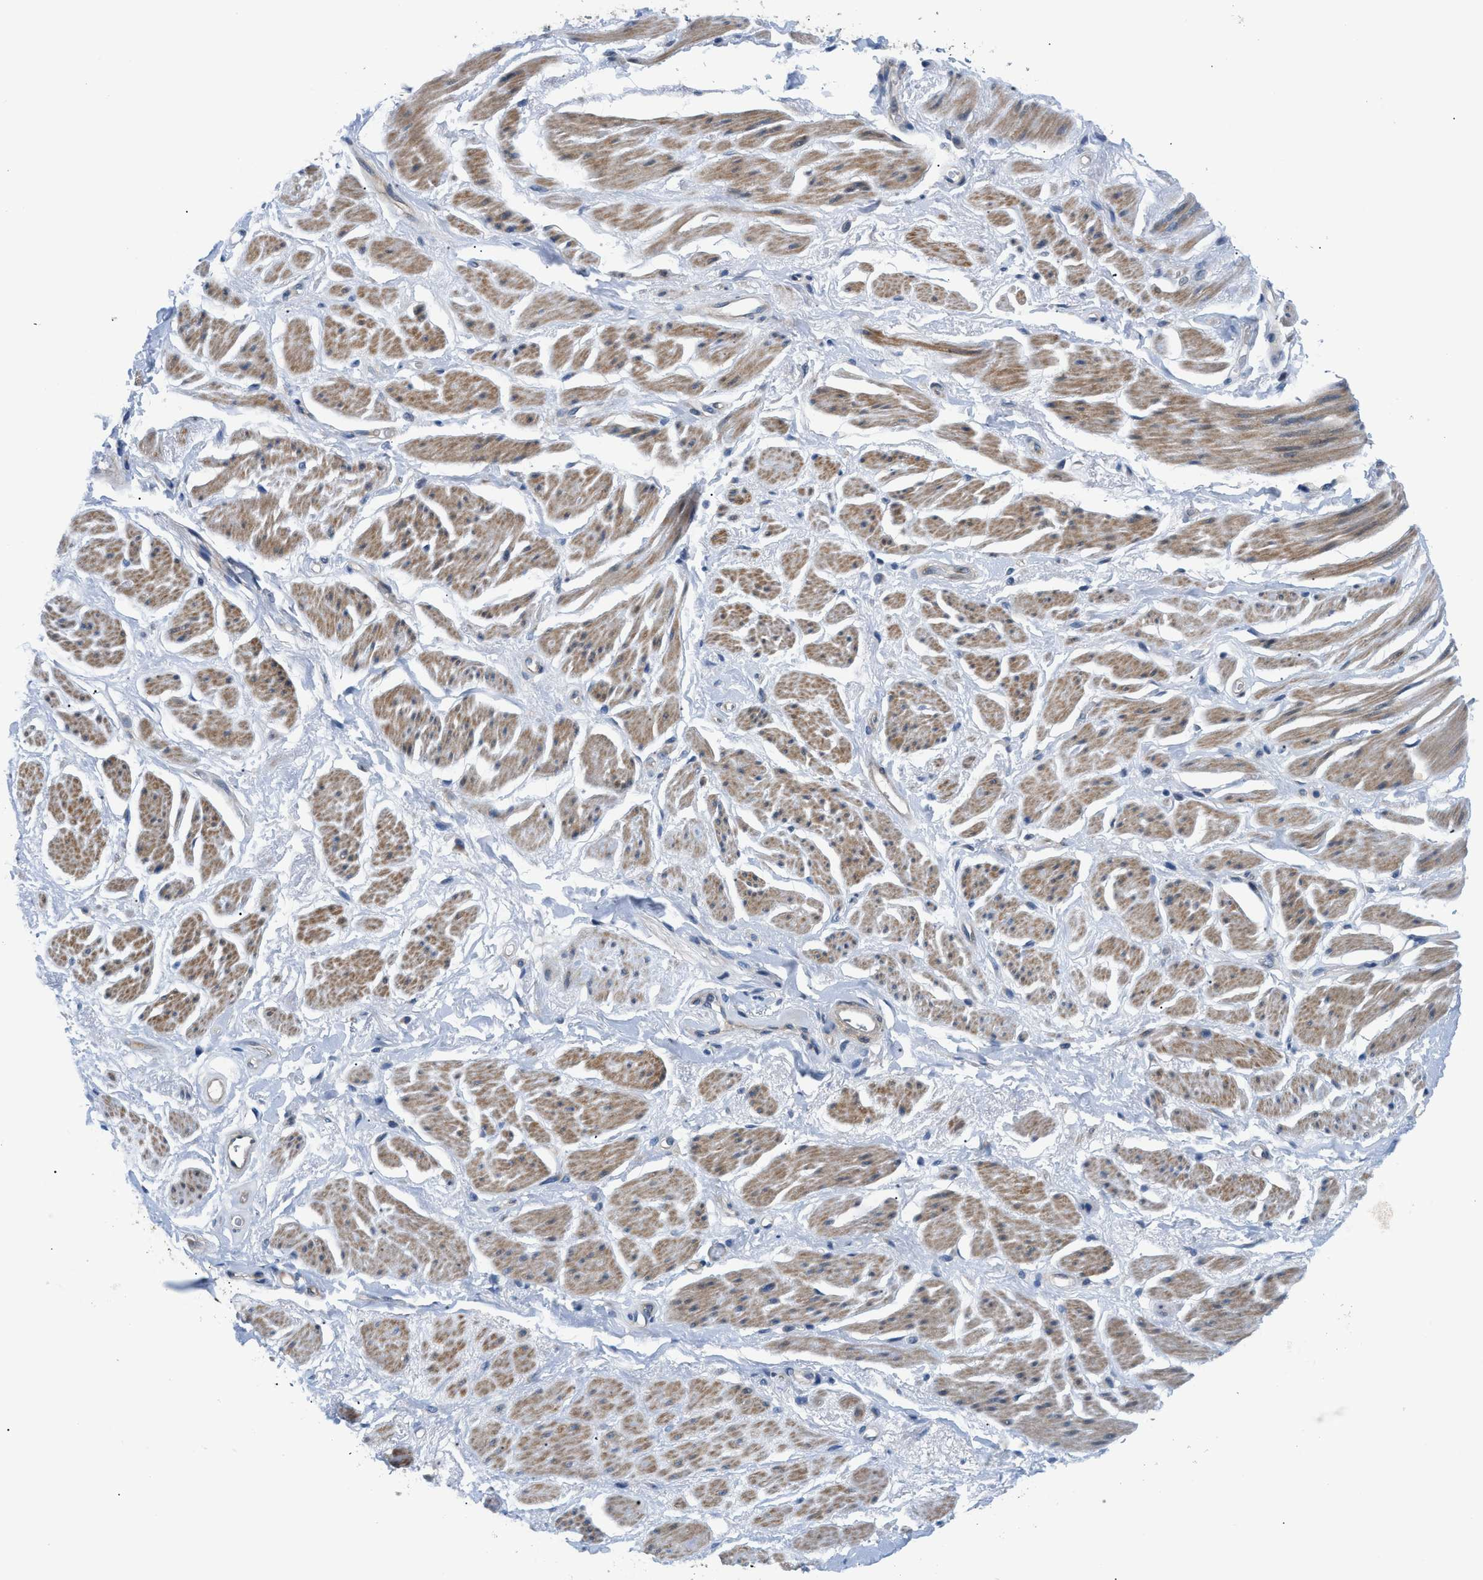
{"staining": {"intensity": "negative", "quantity": "none", "location": "none"}, "tissue": "adipose tissue", "cell_type": "Adipocytes", "image_type": "normal", "snomed": [{"axis": "morphology", "description": "Normal tissue, NOS"}, {"axis": "topography", "description": "Soft tissue"}, {"axis": "topography", "description": "Peripheral nerve tissue"}], "caption": "The histopathology image reveals no significant positivity in adipocytes of adipose tissue. Brightfield microscopy of immunohistochemistry (IHC) stained with DAB (3,3'-diaminobenzidine) (brown) and hematoxylin (blue), captured at high magnification.", "gene": "FDCSP", "patient": {"sex": "female", "age": 71}}